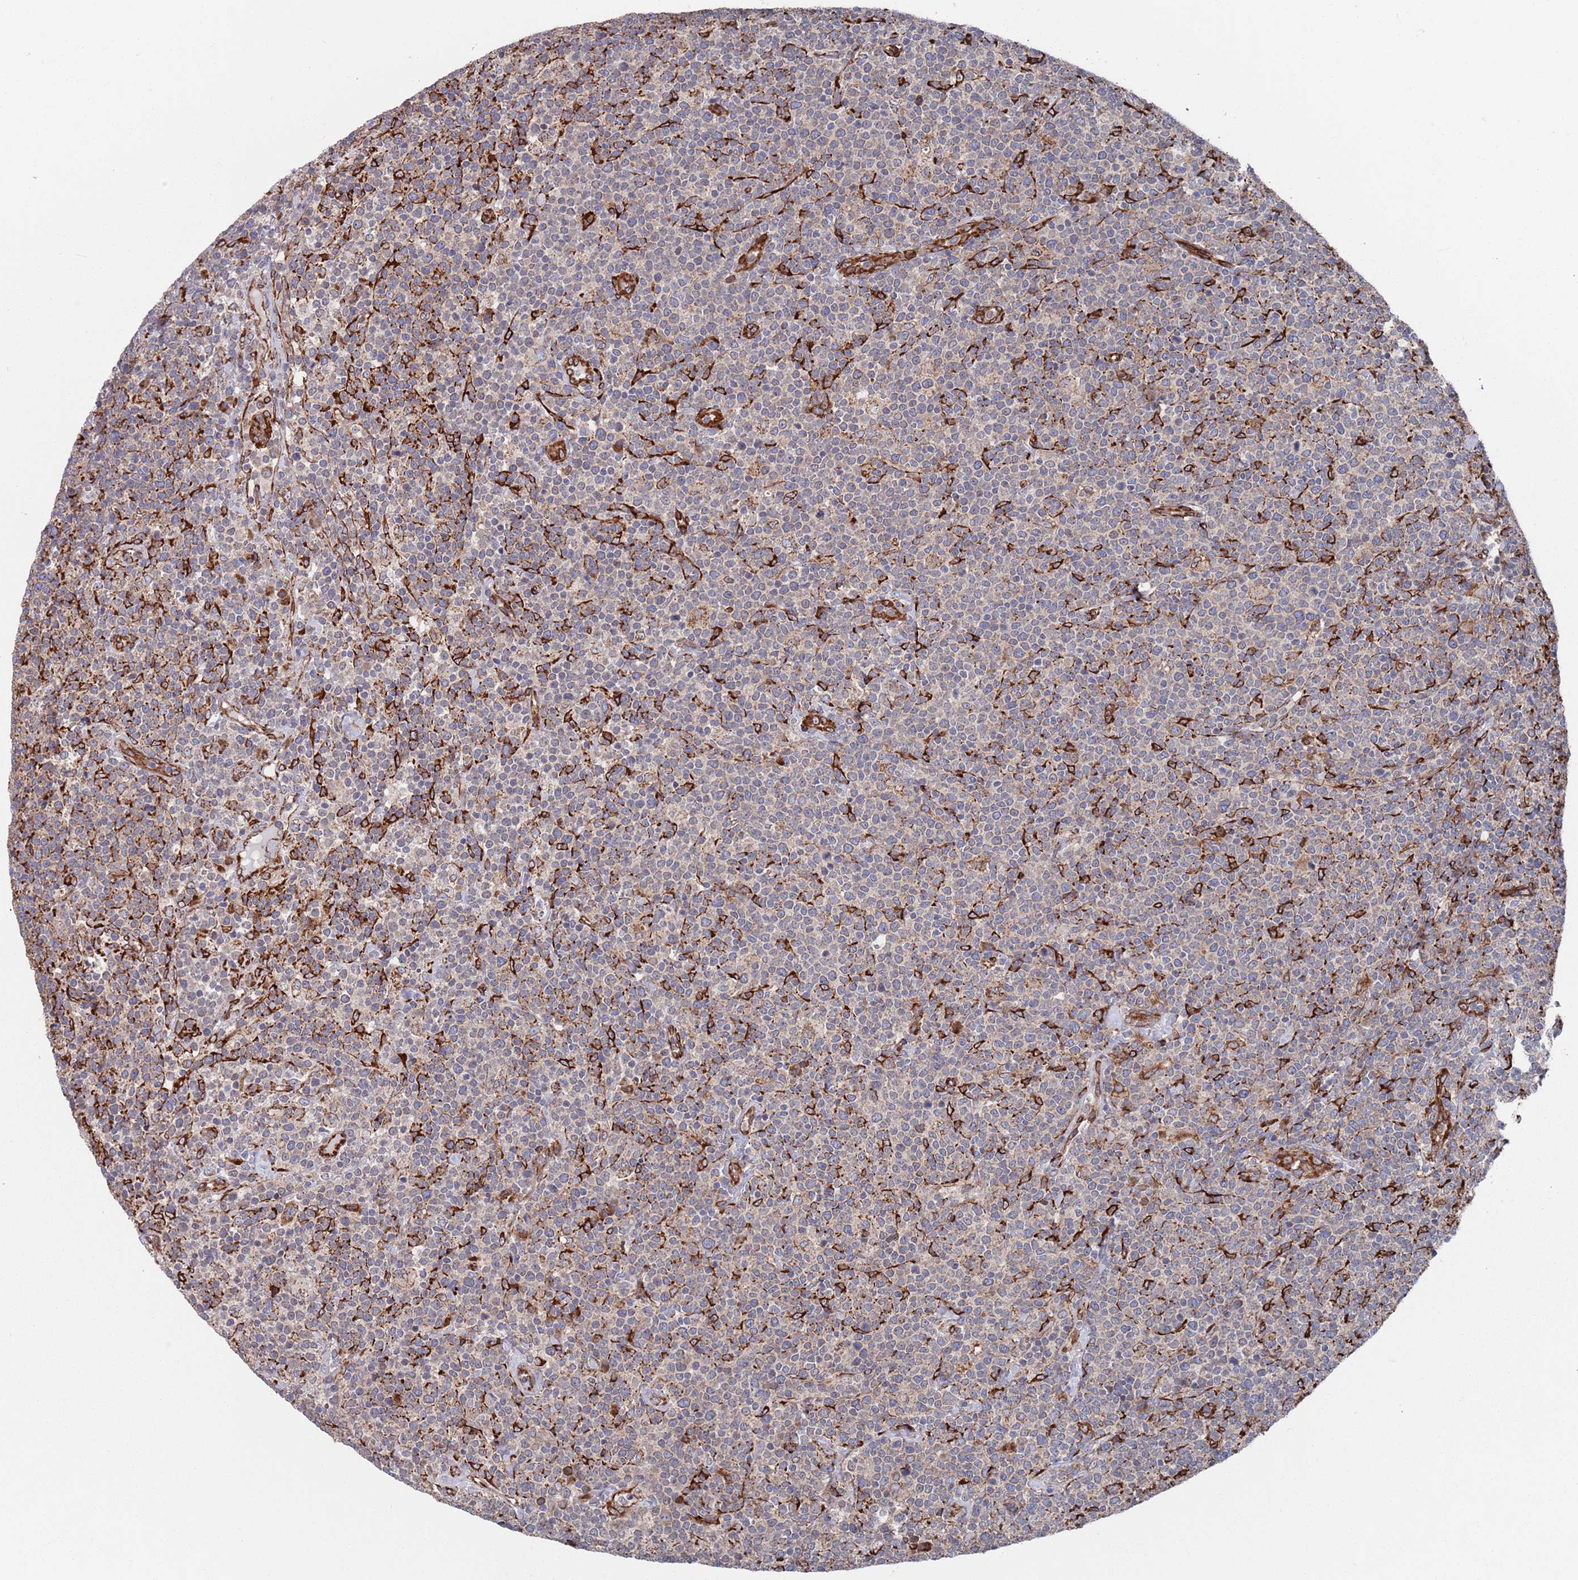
{"staining": {"intensity": "negative", "quantity": "none", "location": "none"}, "tissue": "lymphoma", "cell_type": "Tumor cells", "image_type": "cancer", "snomed": [{"axis": "morphology", "description": "Malignant lymphoma, non-Hodgkin's type, High grade"}, {"axis": "topography", "description": "Lymph node"}], "caption": "Immunohistochemistry histopathology image of neoplastic tissue: malignant lymphoma, non-Hodgkin's type (high-grade) stained with DAB (3,3'-diaminobenzidine) demonstrates no significant protein staining in tumor cells.", "gene": "CCDC106", "patient": {"sex": "male", "age": 61}}